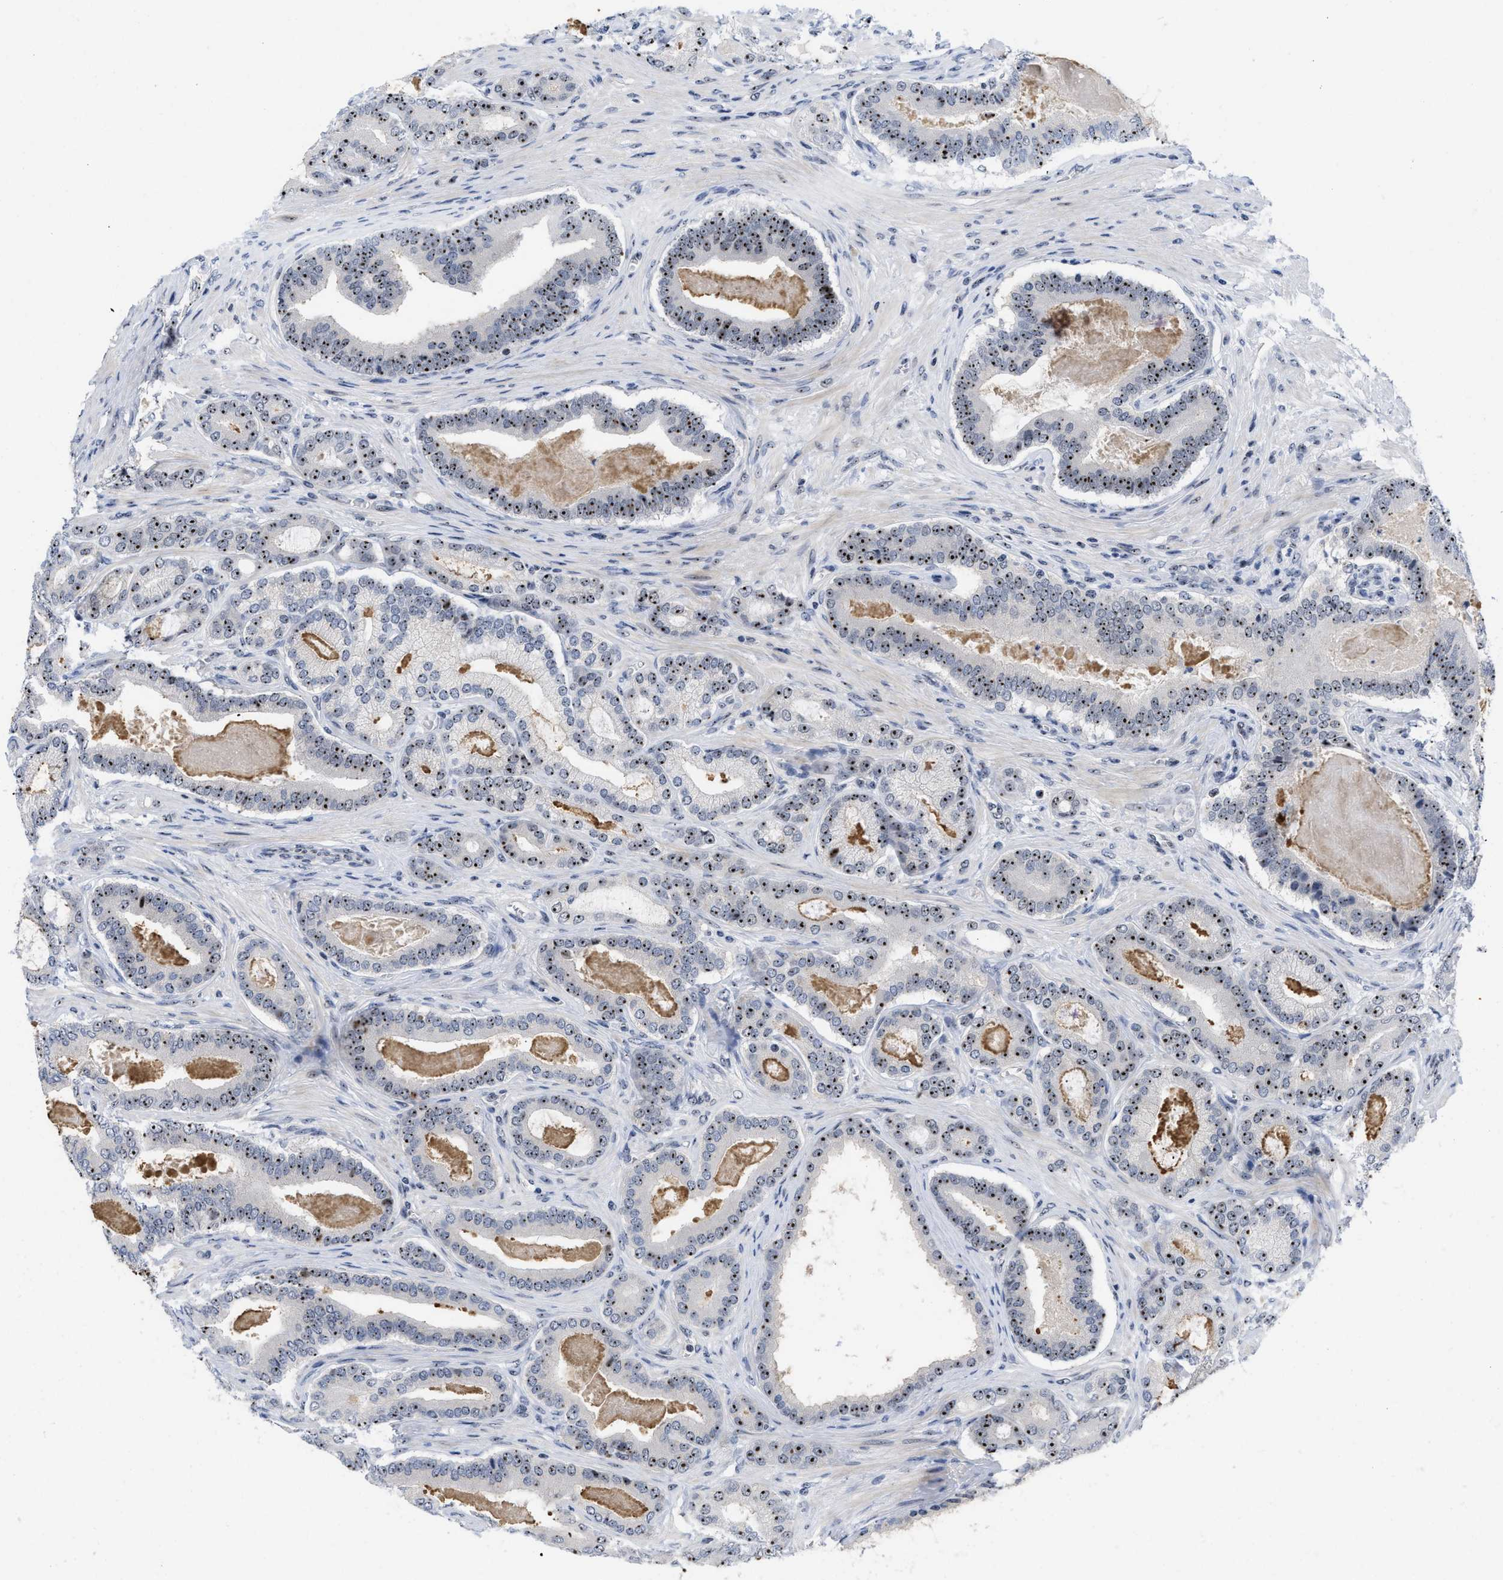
{"staining": {"intensity": "moderate", "quantity": ">75%", "location": "nuclear"}, "tissue": "prostate cancer", "cell_type": "Tumor cells", "image_type": "cancer", "snomed": [{"axis": "morphology", "description": "Adenocarcinoma, High grade"}, {"axis": "topography", "description": "Prostate"}], "caption": "A micrograph showing moderate nuclear staining in about >75% of tumor cells in prostate cancer (high-grade adenocarcinoma), as visualized by brown immunohistochemical staining.", "gene": "NOP58", "patient": {"sex": "male", "age": 60}}